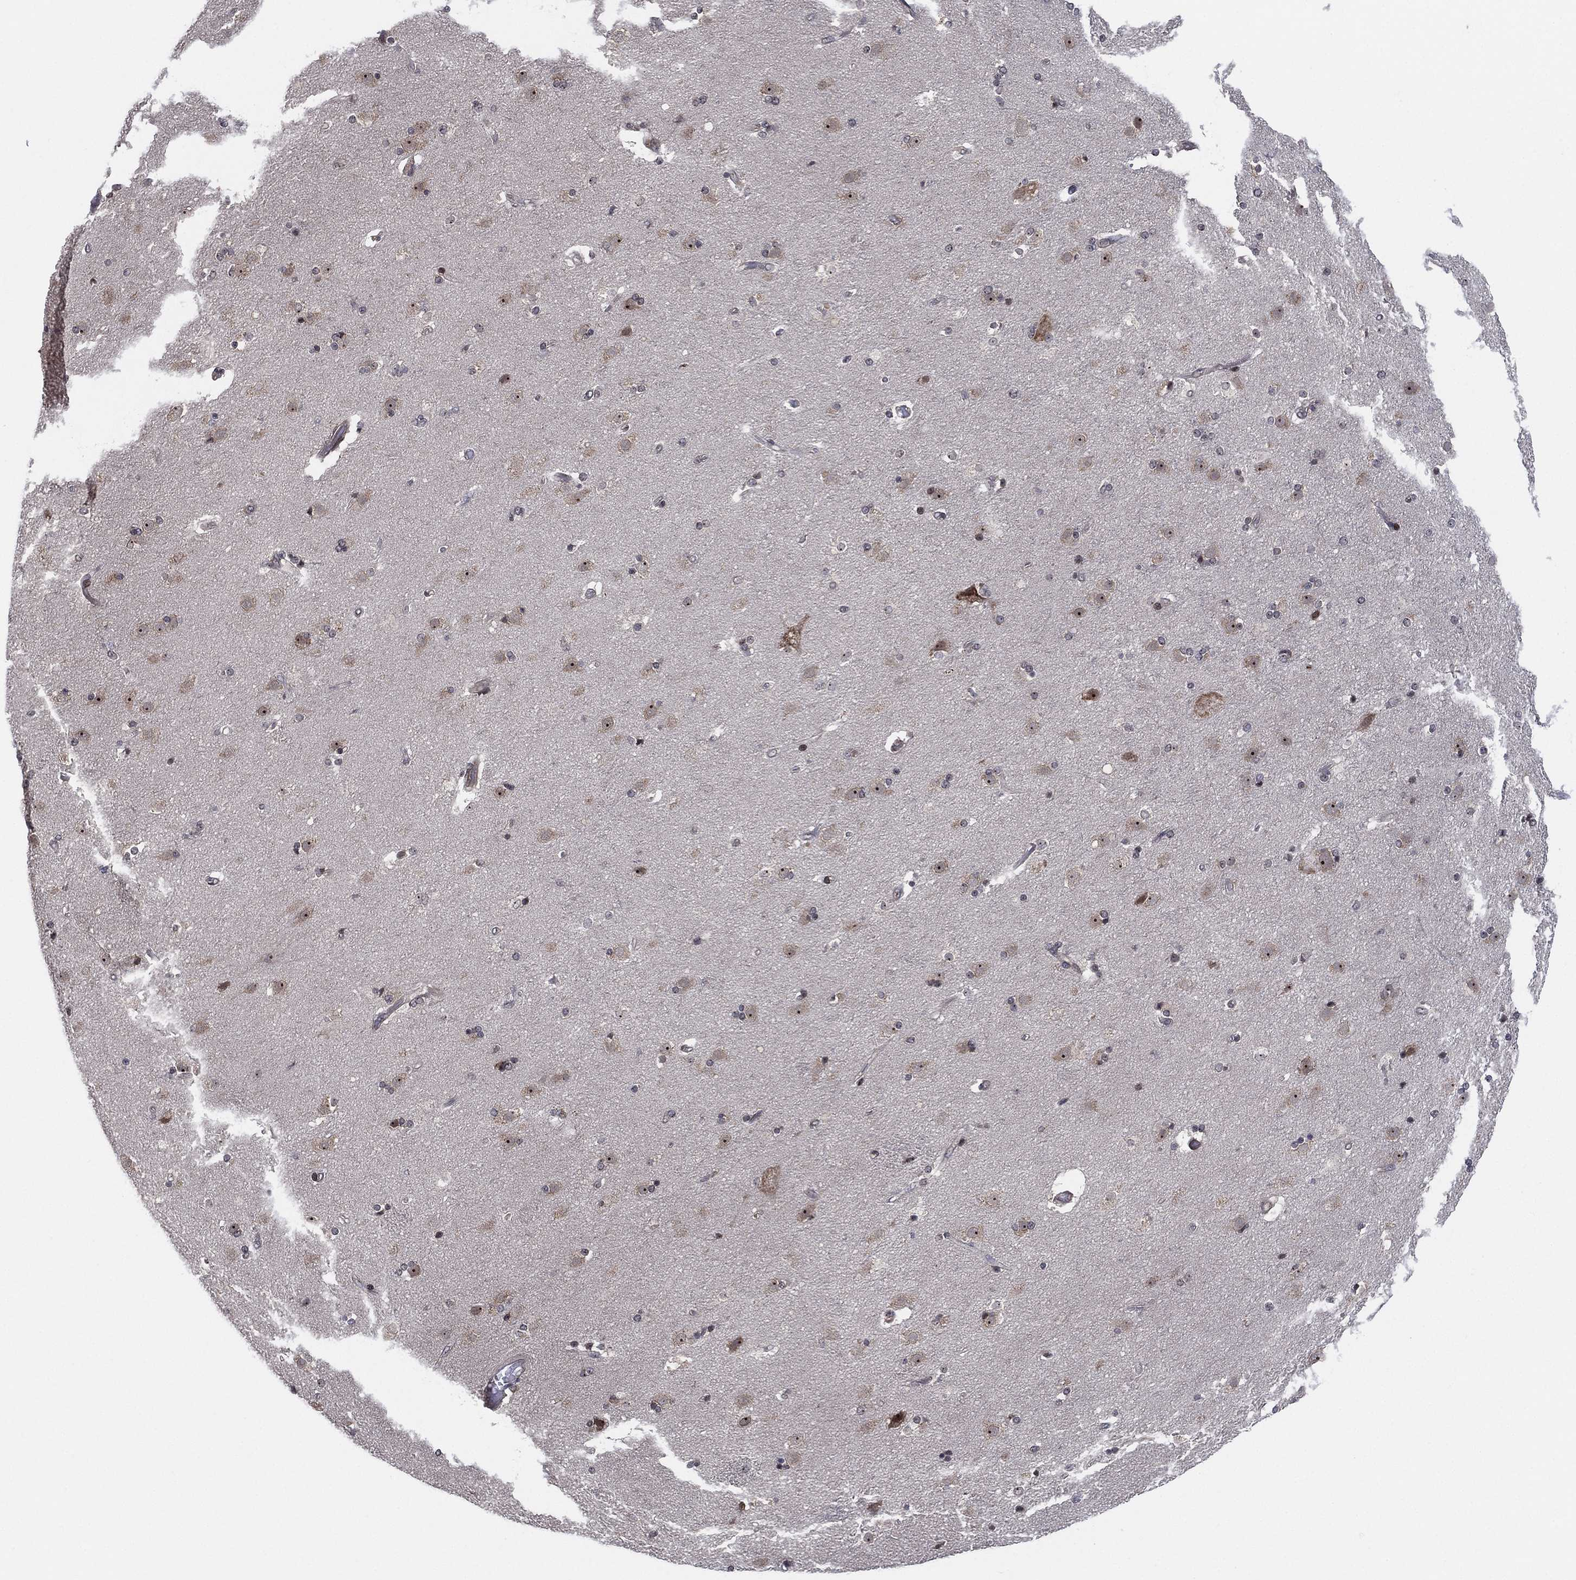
{"staining": {"intensity": "moderate", "quantity": "<25%", "location": "nuclear"}, "tissue": "caudate", "cell_type": "Glial cells", "image_type": "normal", "snomed": [{"axis": "morphology", "description": "Normal tissue, NOS"}, {"axis": "topography", "description": "Lateral ventricle wall"}], "caption": "Unremarkable caudate demonstrates moderate nuclear staining in approximately <25% of glial cells The staining was performed using DAB (3,3'-diaminobenzidine) to visualize the protein expression in brown, while the nuclei were stained in blue with hematoxylin (Magnification: 20x)..", "gene": "TMCO1", "patient": {"sex": "male", "age": 54}}